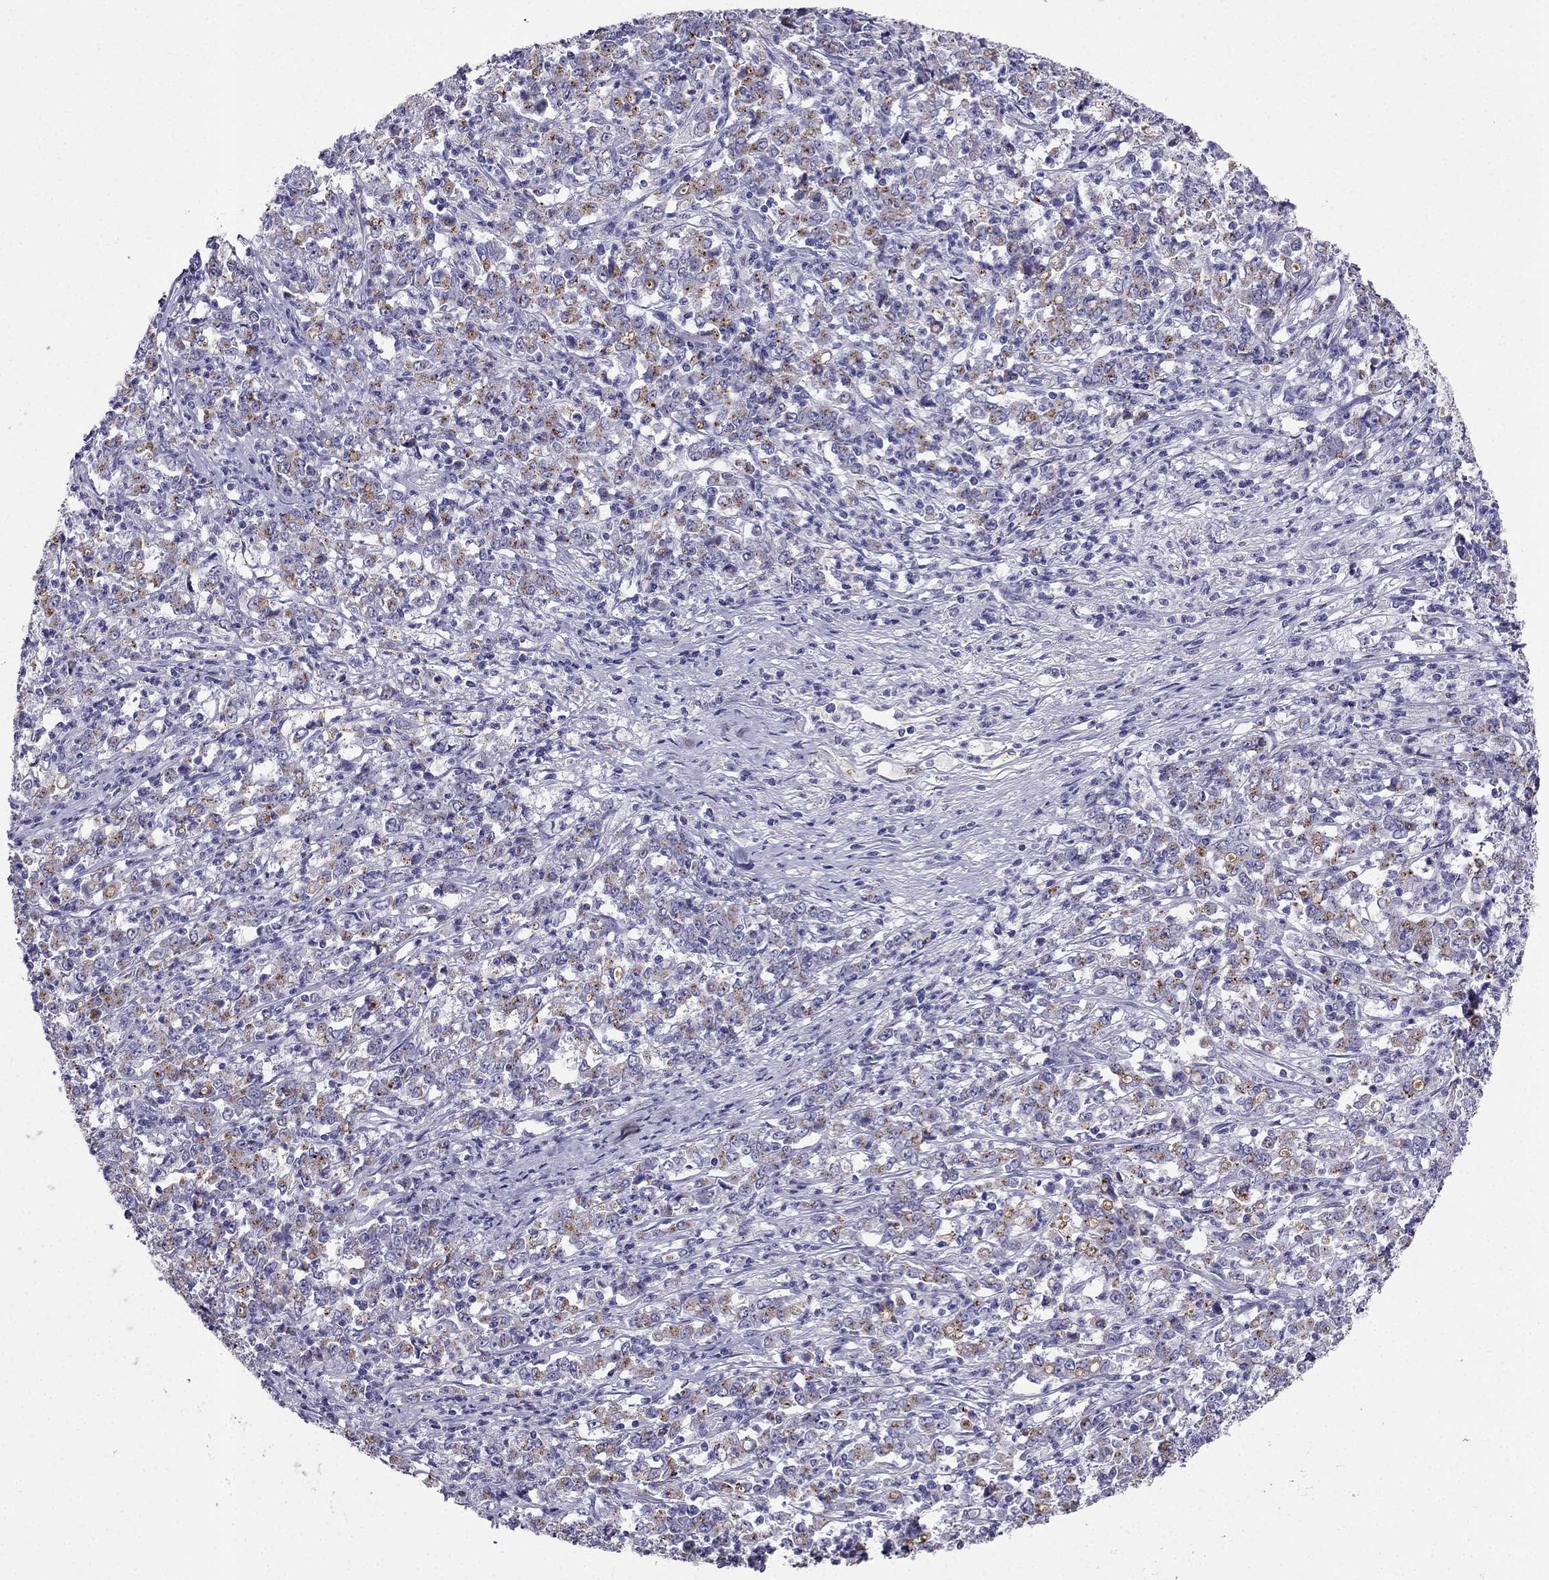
{"staining": {"intensity": "moderate", "quantity": ">75%", "location": "cytoplasmic/membranous"}, "tissue": "stomach cancer", "cell_type": "Tumor cells", "image_type": "cancer", "snomed": [{"axis": "morphology", "description": "Adenocarcinoma, NOS"}, {"axis": "topography", "description": "Stomach, lower"}], "caption": "Immunohistochemical staining of human stomach adenocarcinoma exhibits medium levels of moderate cytoplasmic/membranous staining in about >75% of tumor cells.", "gene": "PTH", "patient": {"sex": "female", "age": 71}}